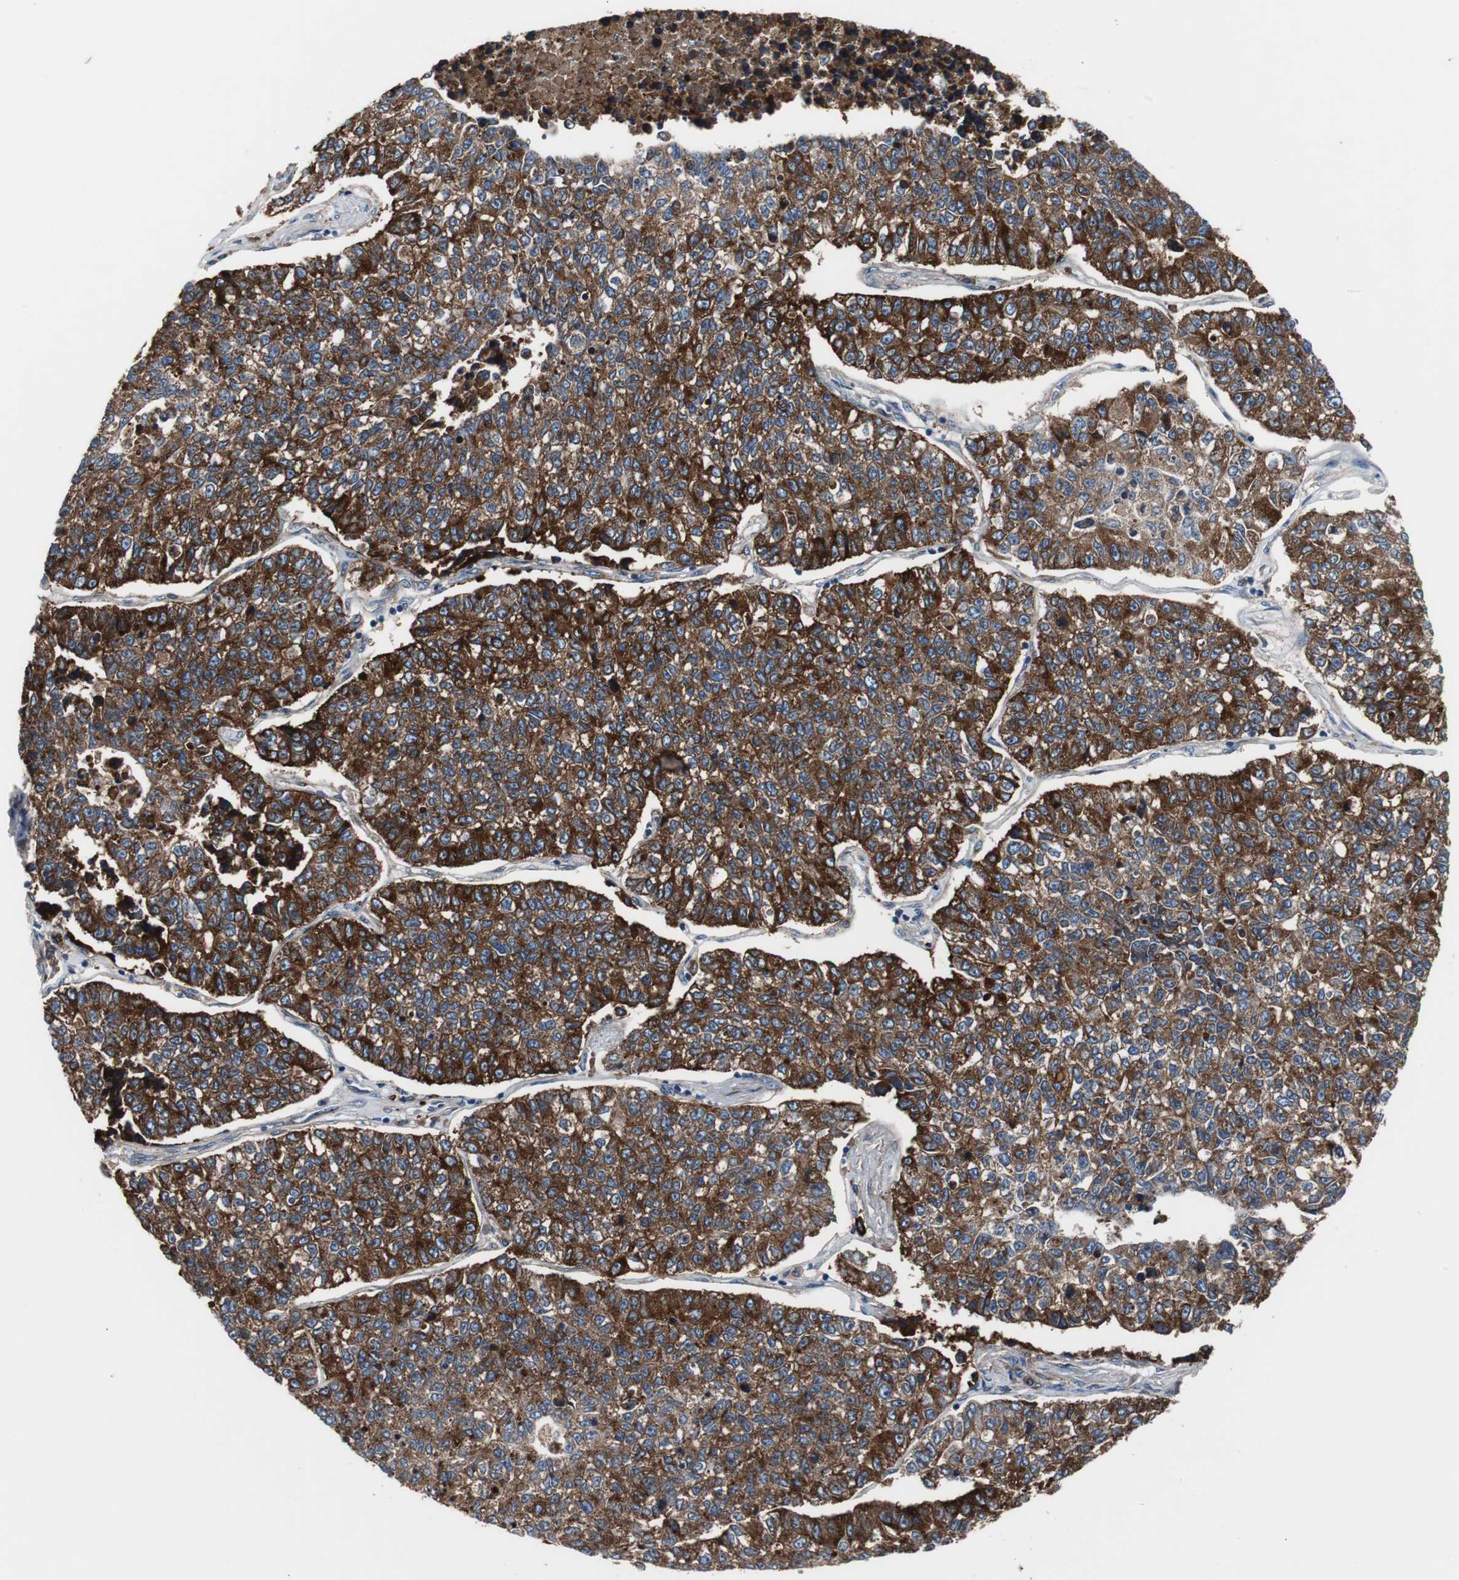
{"staining": {"intensity": "strong", "quantity": ">75%", "location": "cytoplasmic/membranous"}, "tissue": "lung cancer", "cell_type": "Tumor cells", "image_type": "cancer", "snomed": [{"axis": "morphology", "description": "Adenocarcinoma, NOS"}, {"axis": "topography", "description": "Lung"}], "caption": "Immunohistochemistry of lung cancer (adenocarcinoma) displays high levels of strong cytoplasmic/membranous positivity in approximately >75% of tumor cells.", "gene": "SORT1", "patient": {"sex": "male", "age": 49}}